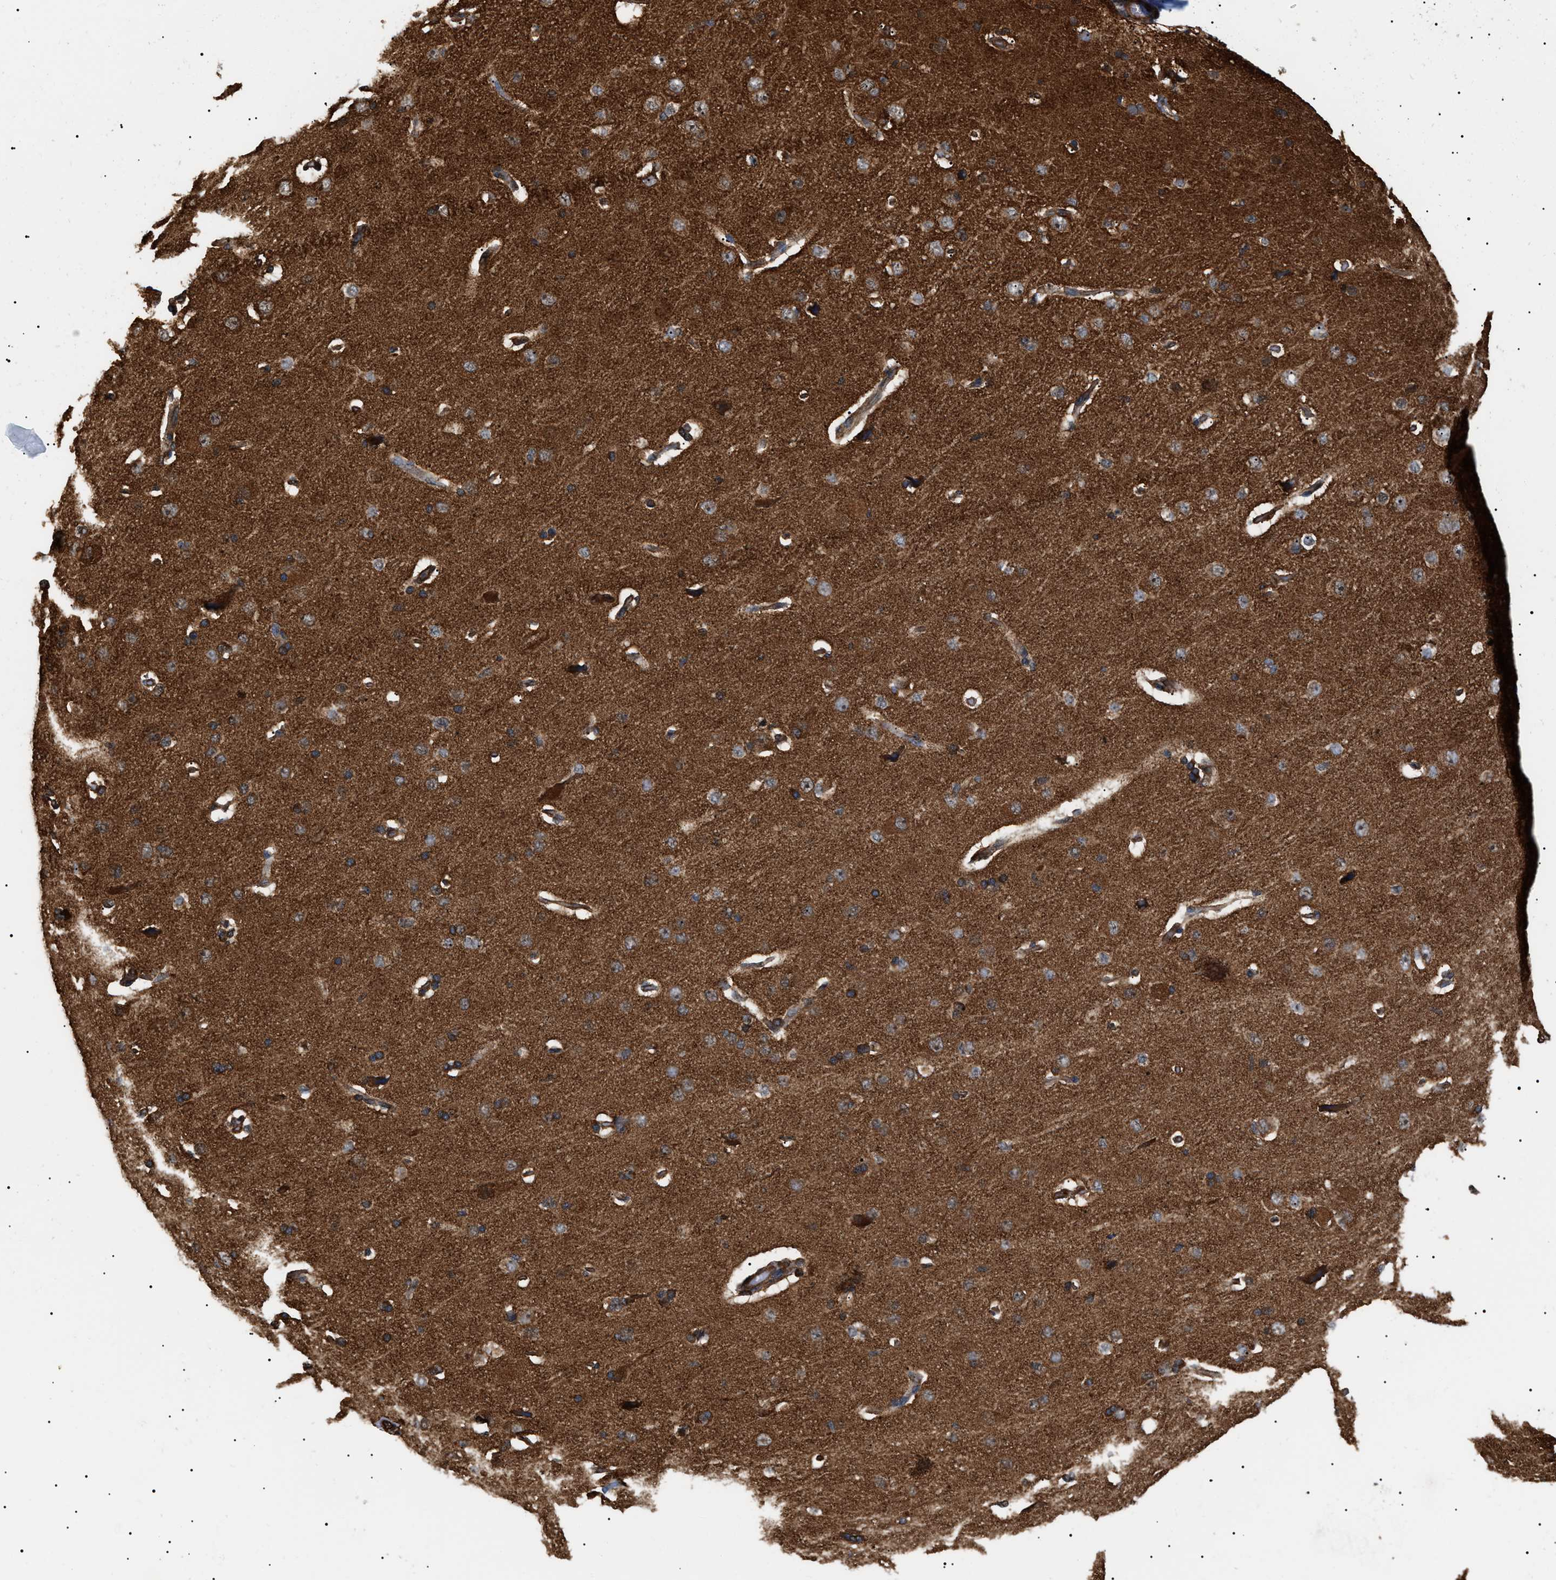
{"staining": {"intensity": "moderate", "quantity": ">75%", "location": "cytoplasmic/membranous"}, "tissue": "cerebral cortex", "cell_type": "Endothelial cells", "image_type": "normal", "snomed": [{"axis": "morphology", "description": "Normal tissue, NOS"}, {"axis": "topography", "description": "Cerebral cortex"}], "caption": "The micrograph reveals immunohistochemical staining of benign cerebral cortex. There is moderate cytoplasmic/membranous expression is present in about >75% of endothelial cells.", "gene": "SH3GLB2", "patient": {"sex": "male", "age": 62}}